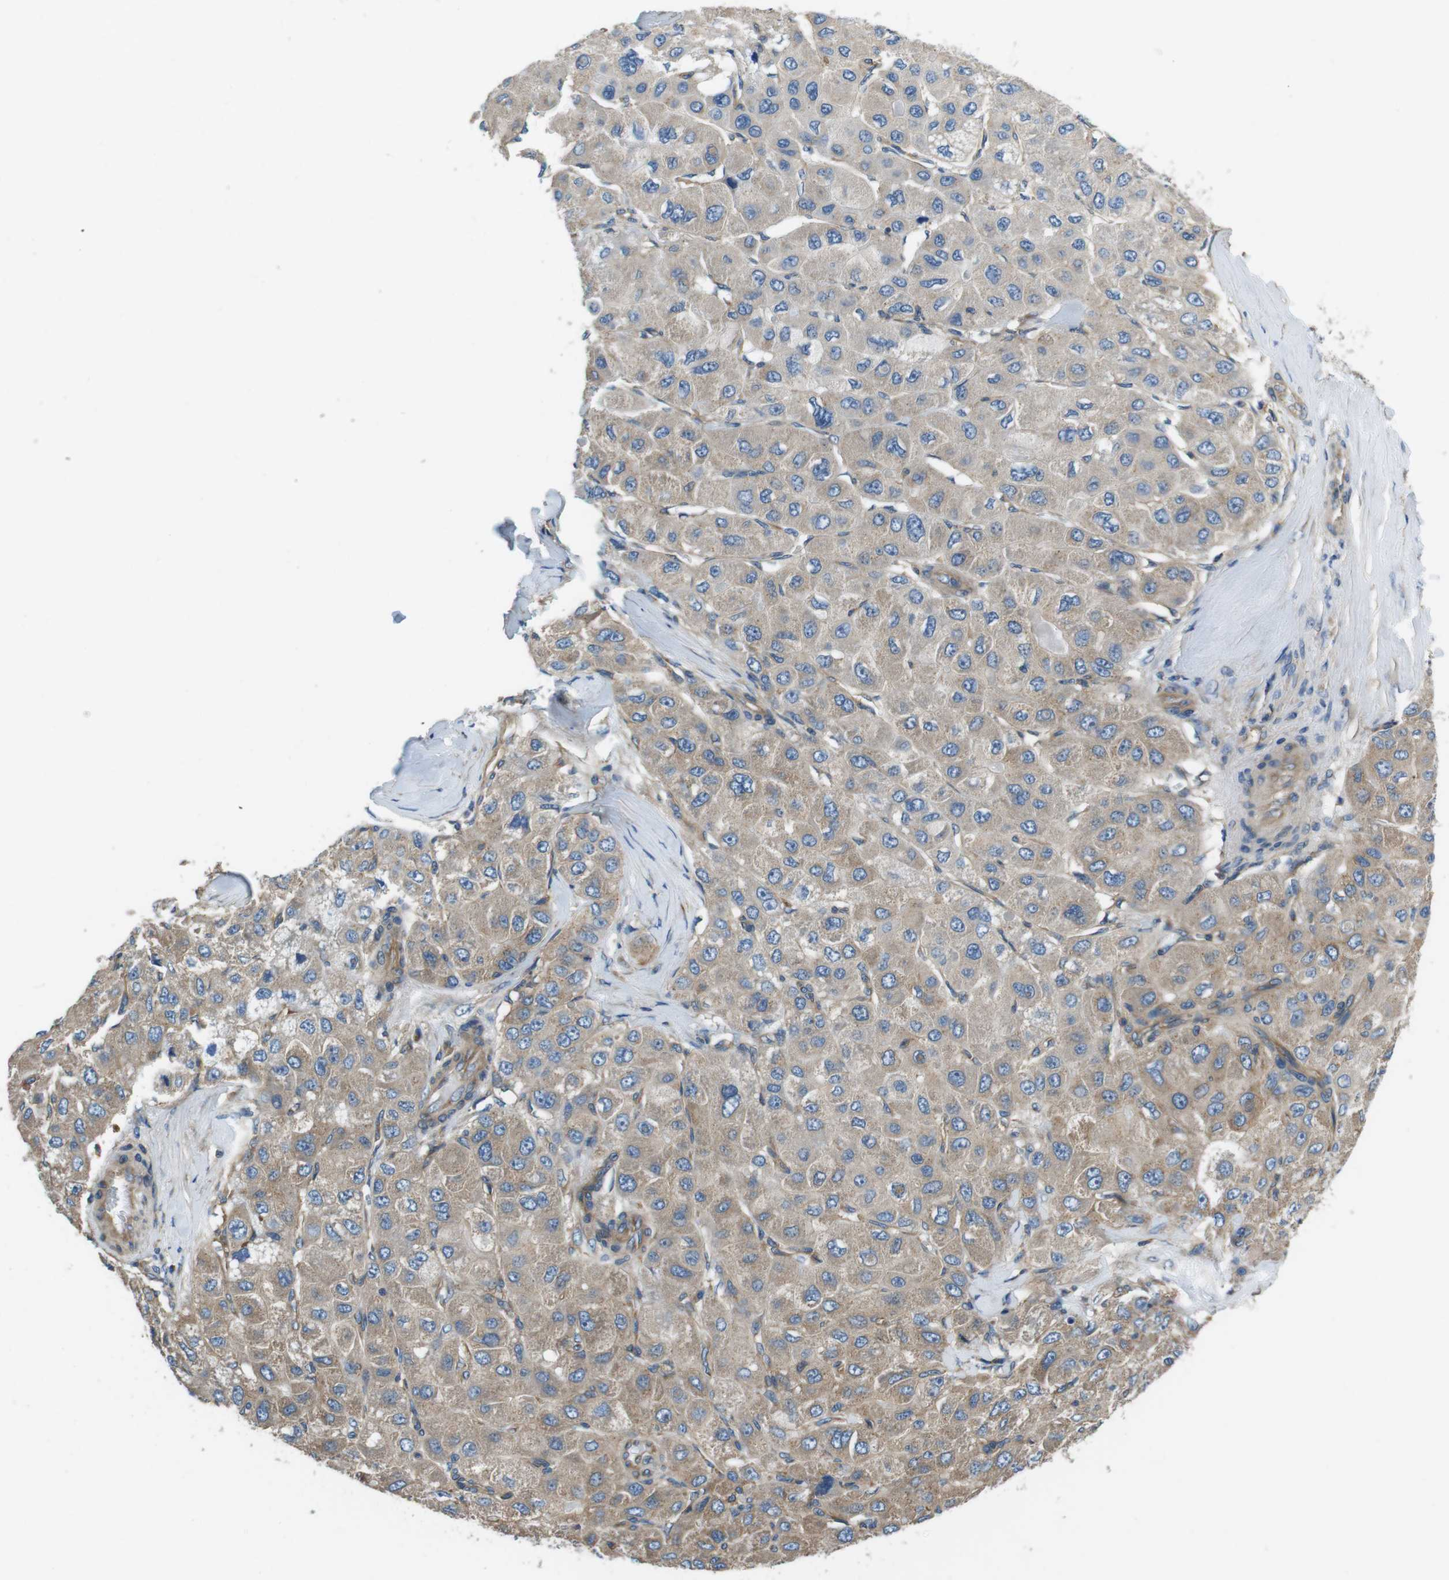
{"staining": {"intensity": "strong", "quantity": "25%-75%", "location": "cytoplasmic/membranous"}, "tissue": "liver cancer", "cell_type": "Tumor cells", "image_type": "cancer", "snomed": [{"axis": "morphology", "description": "Carcinoma, Hepatocellular, NOS"}, {"axis": "topography", "description": "Liver"}], "caption": "Human liver hepatocellular carcinoma stained for a protein (brown) exhibits strong cytoplasmic/membranous positive staining in about 25%-75% of tumor cells.", "gene": "DENND4C", "patient": {"sex": "male", "age": 80}}